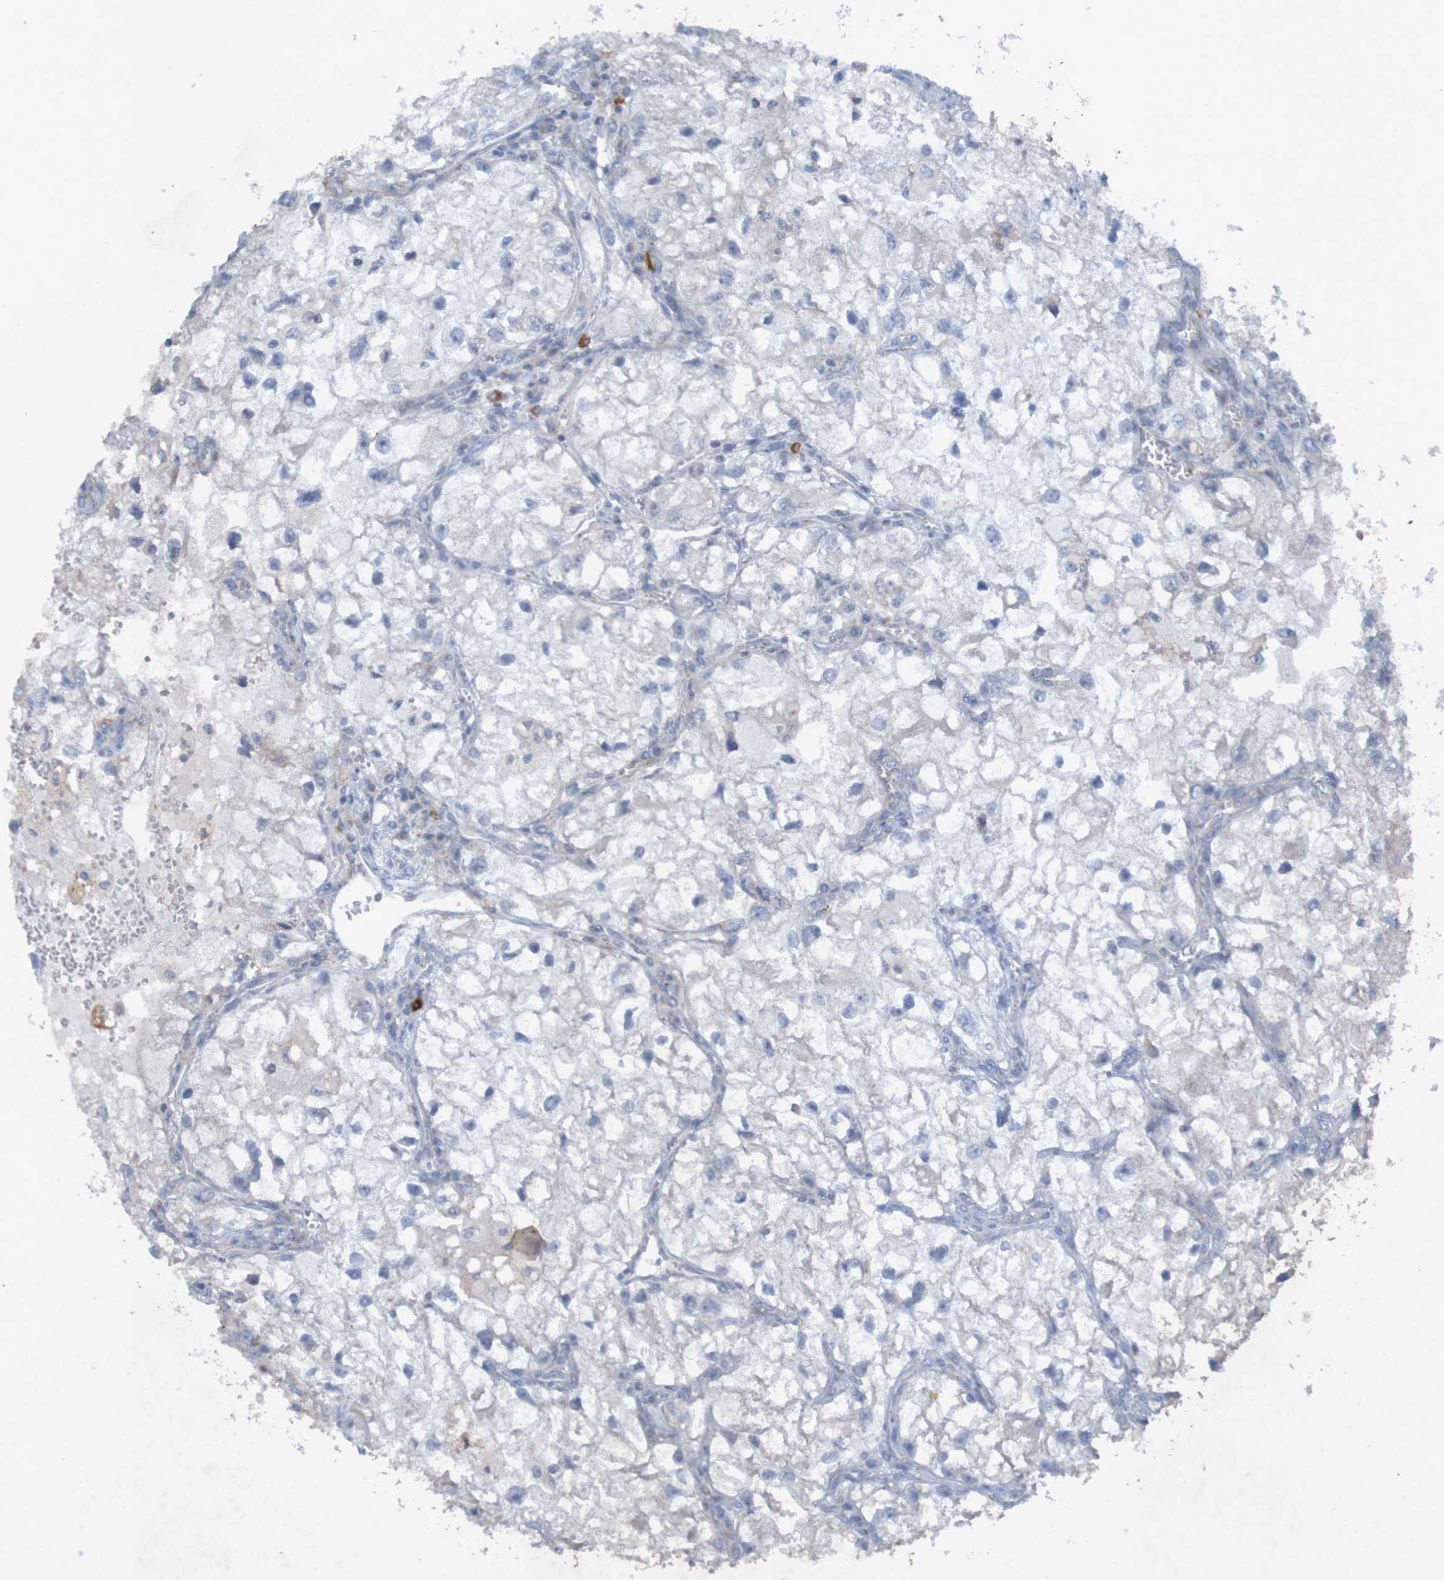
{"staining": {"intensity": "negative", "quantity": "none", "location": "none"}, "tissue": "renal cancer", "cell_type": "Tumor cells", "image_type": "cancer", "snomed": [{"axis": "morphology", "description": "Adenocarcinoma, NOS"}, {"axis": "topography", "description": "Kidney"}], "caption": "The histopathology image displays no significant positivity in tumor cells of renal cancer (adenocarcinoma).", "gene": "ANGPT4", "patient": {"sex": "female", "age": 70}}